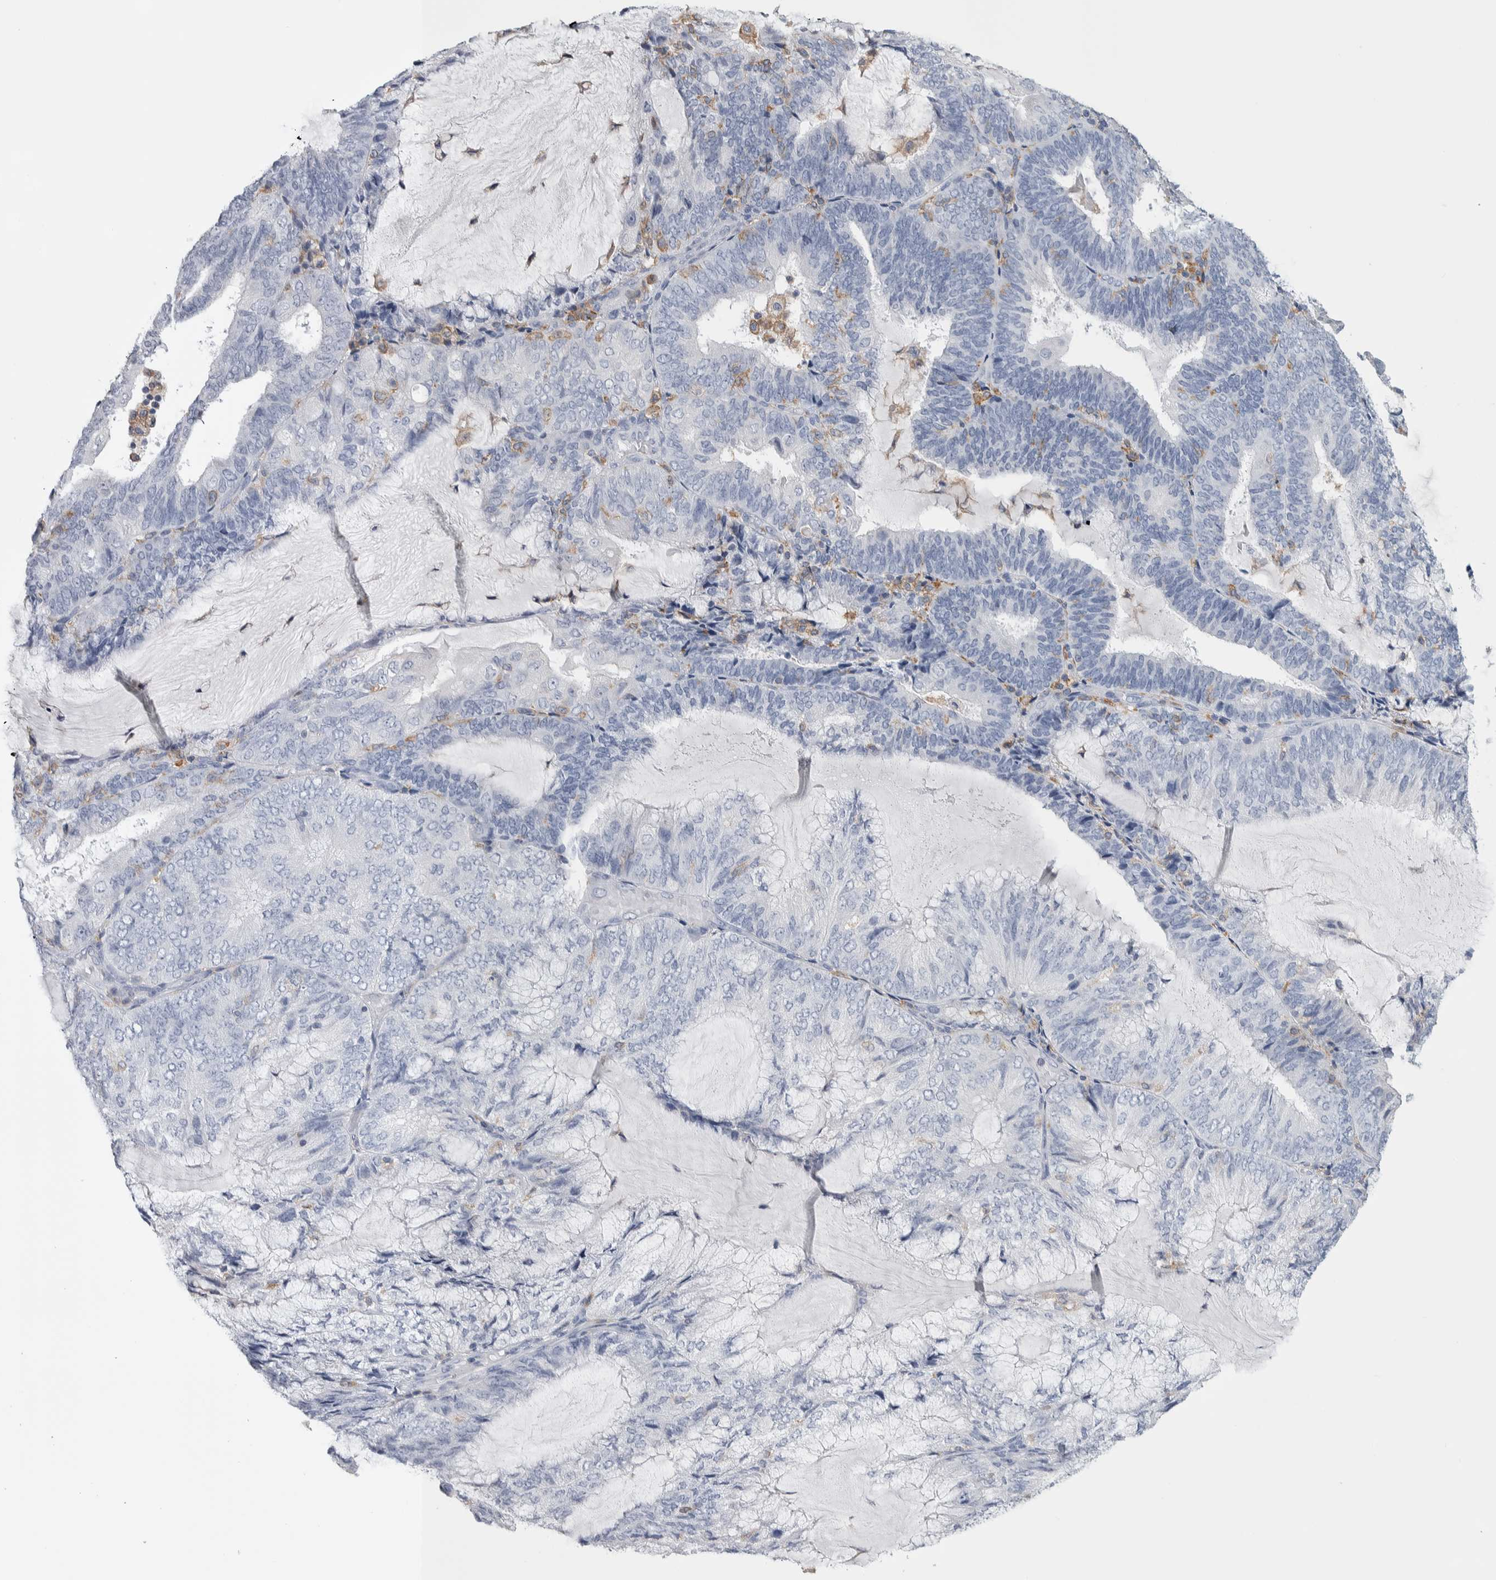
{"staining": {"intensity": "negative", "quantity": "none", "location": "none"}, "tissue": "endometrial cancer", "cell_type": "Tumor cells", "image_type": "cancer", "snomed": [{"axis": "morphology", "description": "Adenocarcinoma, NOS"}, {"axis": "topography", "description": "Endometrium"}], "caption": "This is an IHC image of endometrial adenocarcinoma. There is no expression in tumor cells.", "gene": "SKAP2", "patient": {"sex": "female", "age": 81}}